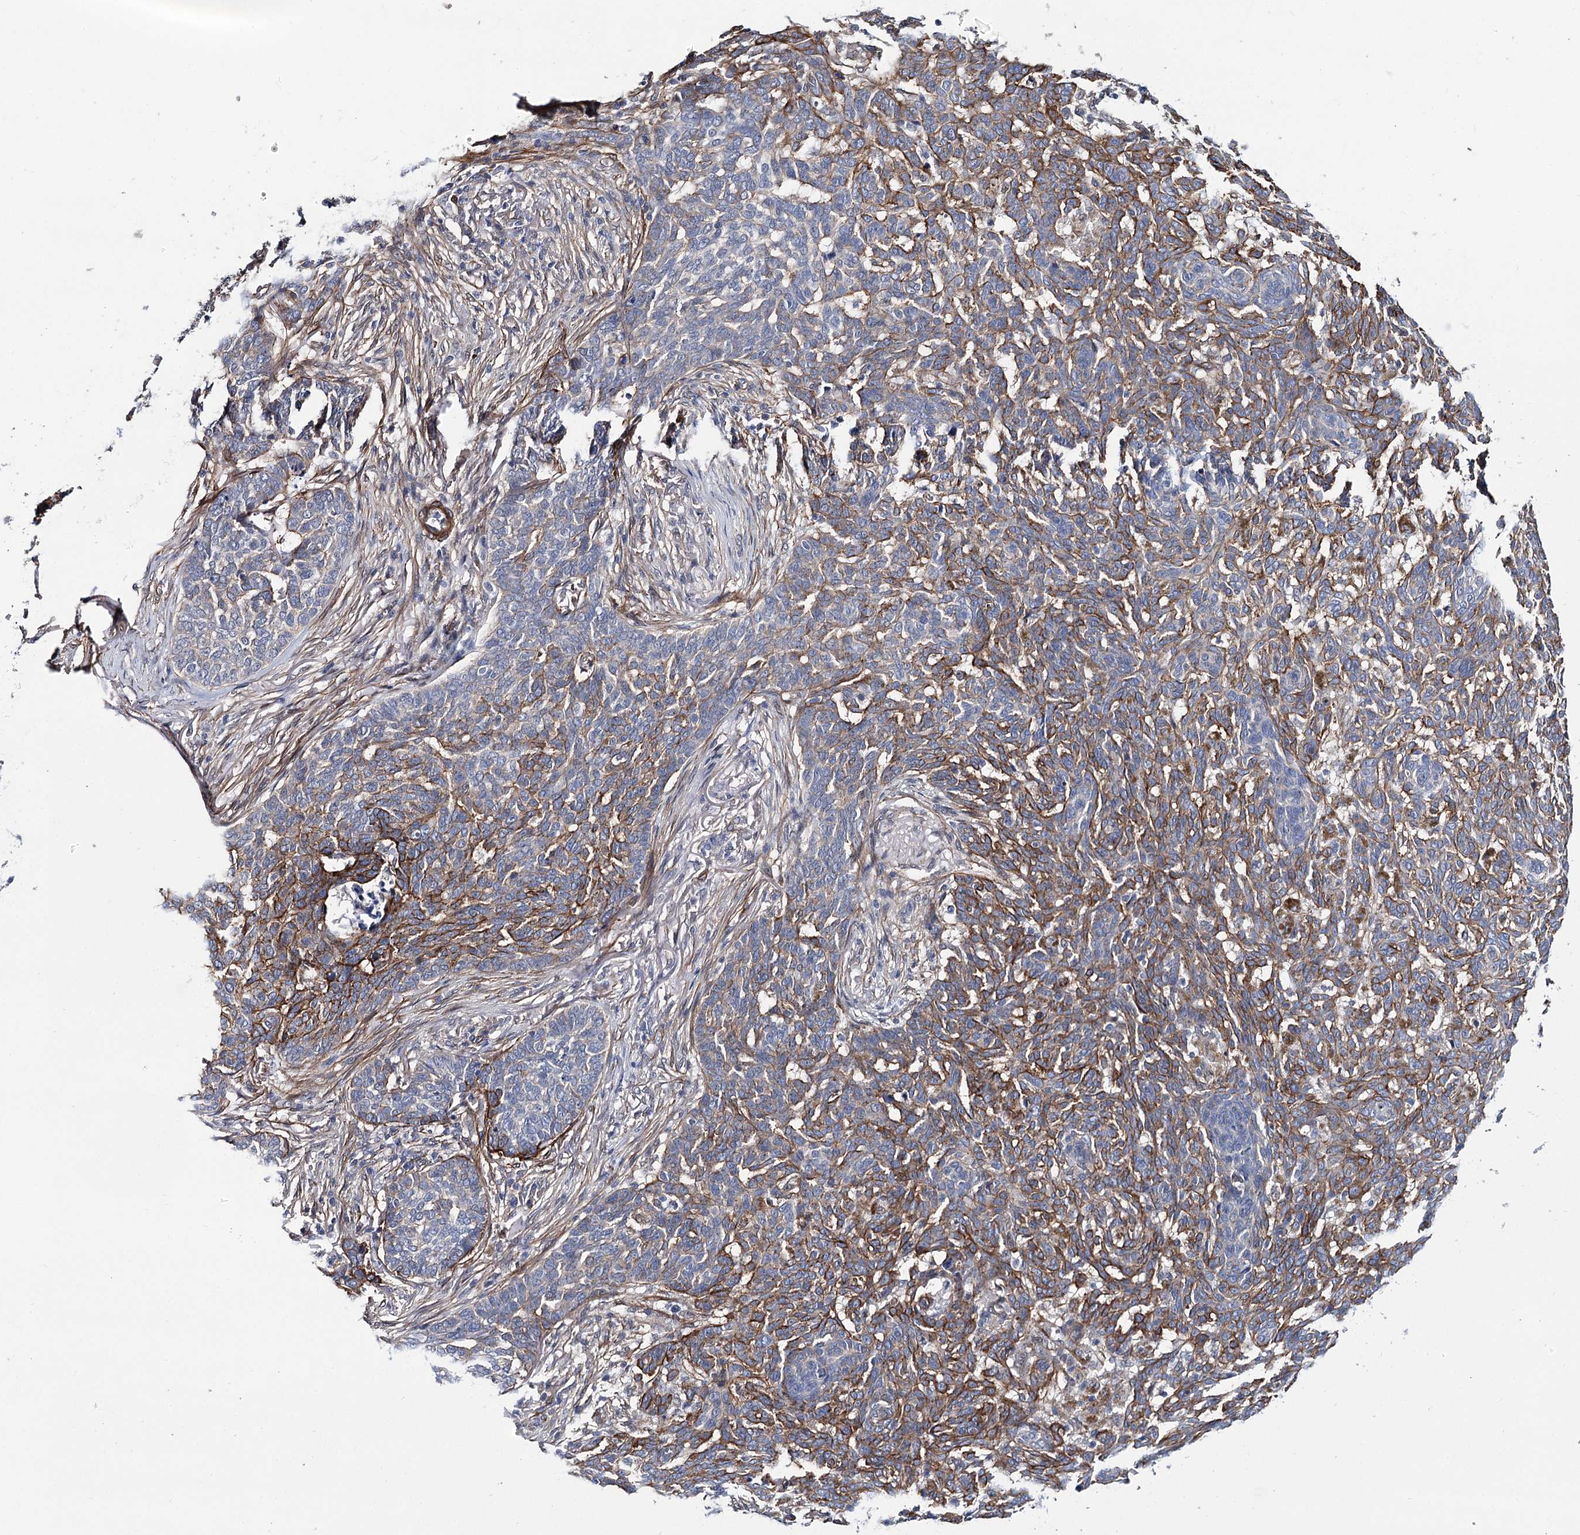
{"staining": {"intensity": "moderate", "quantity": "25%-75%", "location": "cytoplasmic/membranous"}, "tissue": "skin cancer", "cell_type": "Tumor cells", "image_type": "cancer", "snomed": [{"axis": "morphology", "description": "Basal cell carcinoma"}, {"axis": "topography", "description": "Skin"}], "caption": "Moderate cytoplasmic/membranous protein expression is present in approximately 25%-75% of tumor cells in skin basal cell carcinoma.", "gene": "PPP2R5B", "patient": {"sex": "male", "age": 85}}